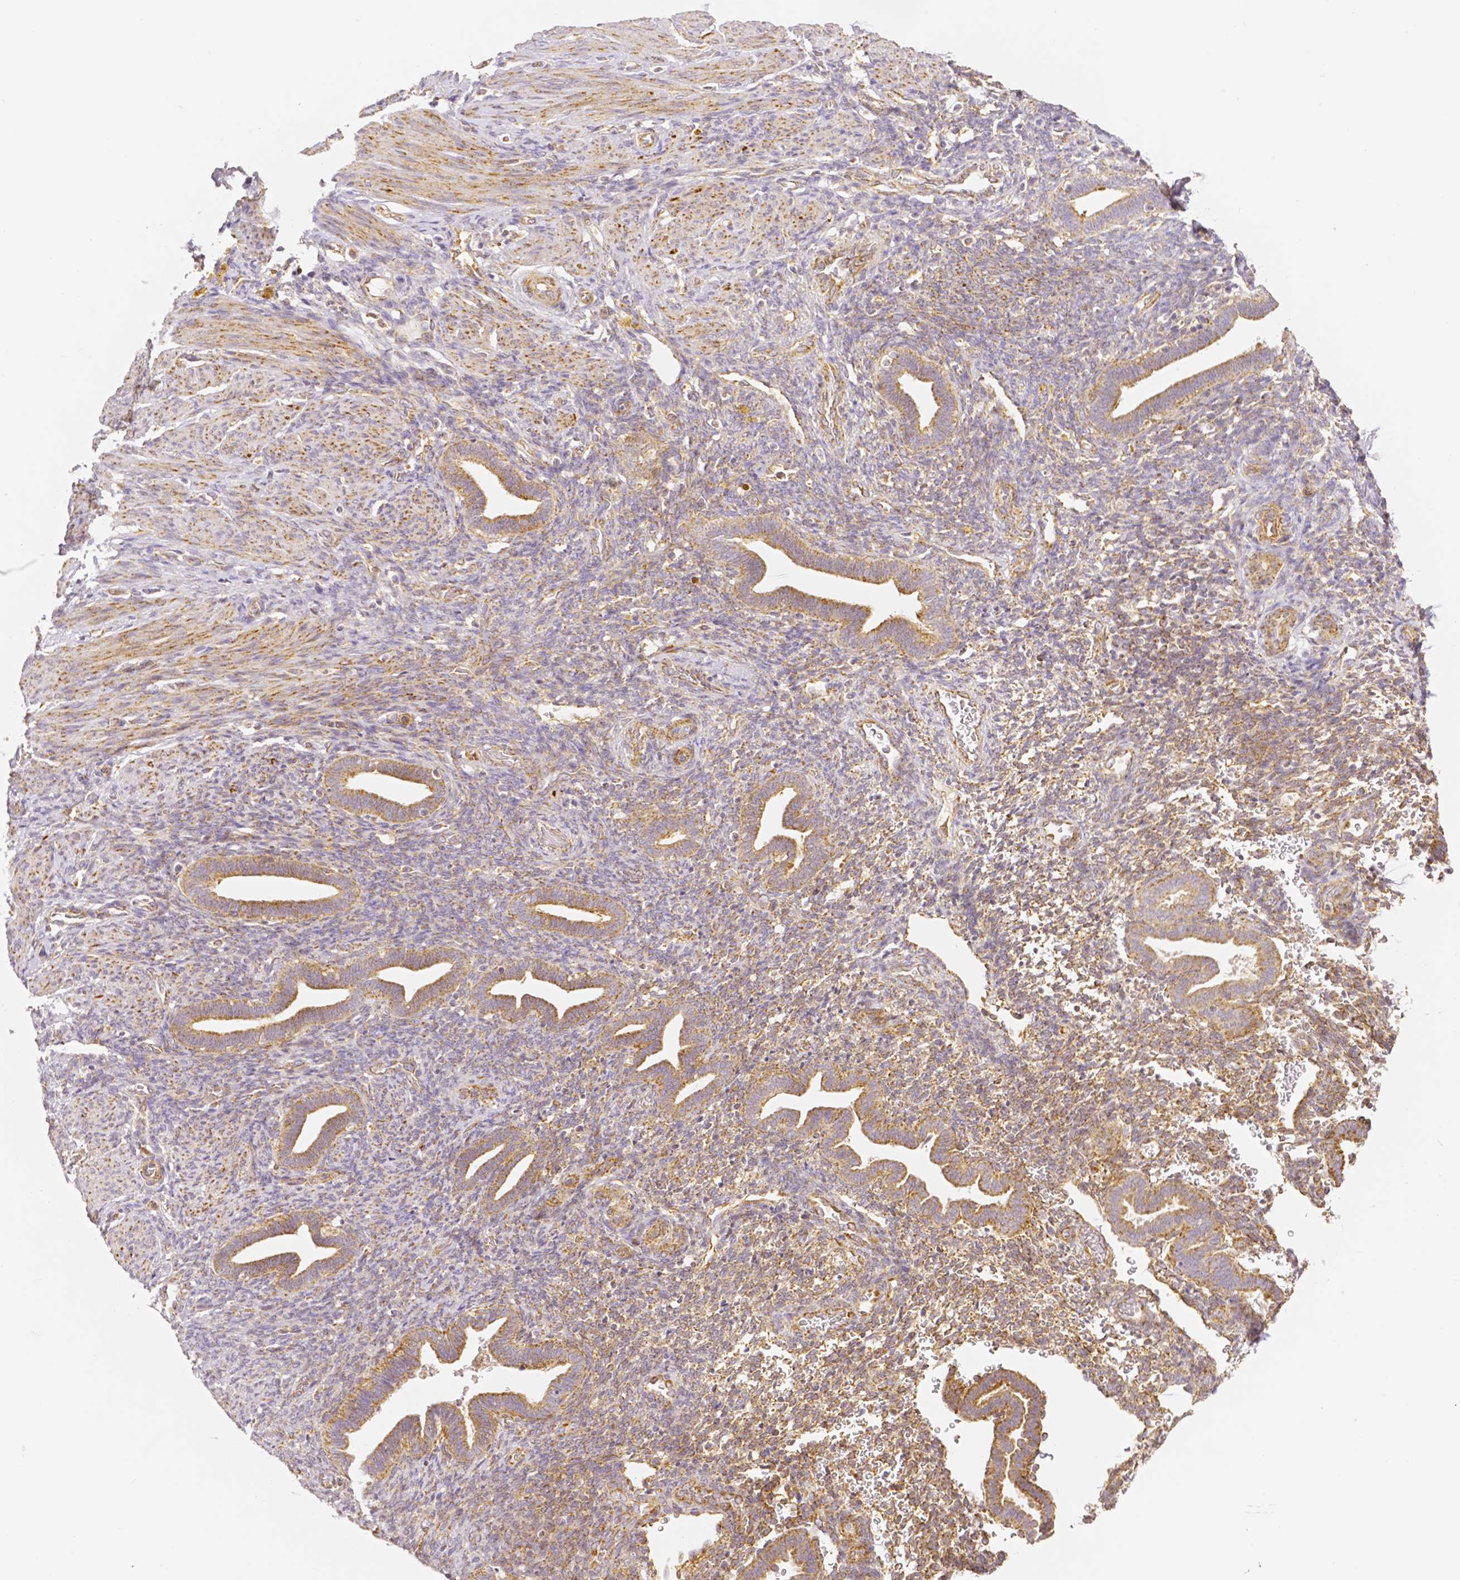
{"staining": {"intensity": "moderate", "quantity": "<25%", "location": "cytoplasmic/membranous"}, "tissue": "endometrium", "cell_type": "Cells in endometrial stroma", "image_type": "normal", "snomed": [{"axis": "morphology", "description": "Normal tissue, NOS"}, {"axis": "topography", "description": "Endometrium"}], "caption": "Human endometrium stained for a protein (brown) exhibits moderate cytoplasmic/membranous positive positivity in approximately <25% of cells in endometrial stroma.", "gene": "RHOT1", "patient": {"sex": "female", "age": 34}}